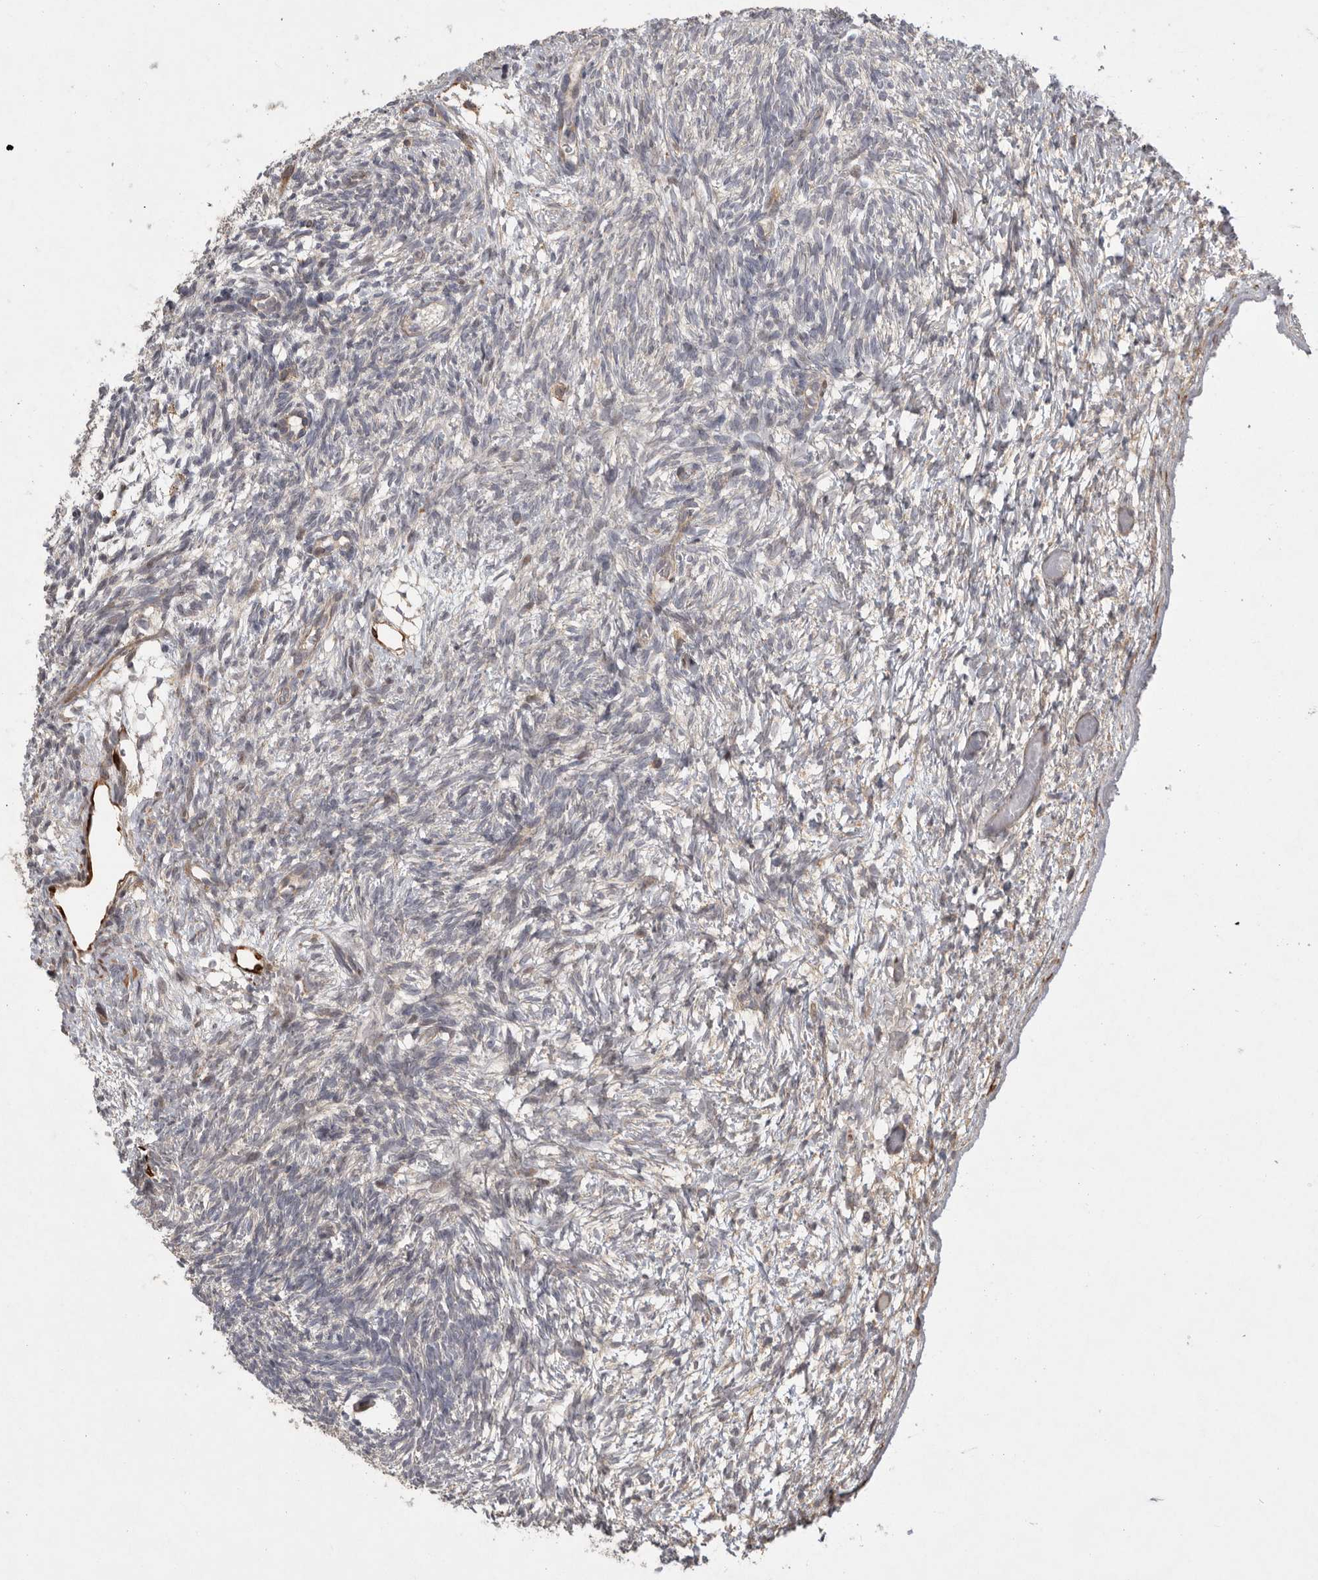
{"staining": {"intensity": "weak", "quantity": ">75%", "location": "cytoplasmic/membranous"}, "tissue": "ovary", "cell_type": "Follicle cells", "image_type": "normal", "snomed": [{"axis": "morphology", "description": "Normal tissue, NOS"}, {"axis": "topography", "description": "Ovary"}], "caption": "Immunohistochemistry (DAB (3,3'-diaminobenzidine)) staining of normal human ovary reveals weak cytoplasmic/membranous protein positivity in approximately >75% of follicle cells.", "gene": "MPDZ", "patient": {"sex": "female", "age": 34}}